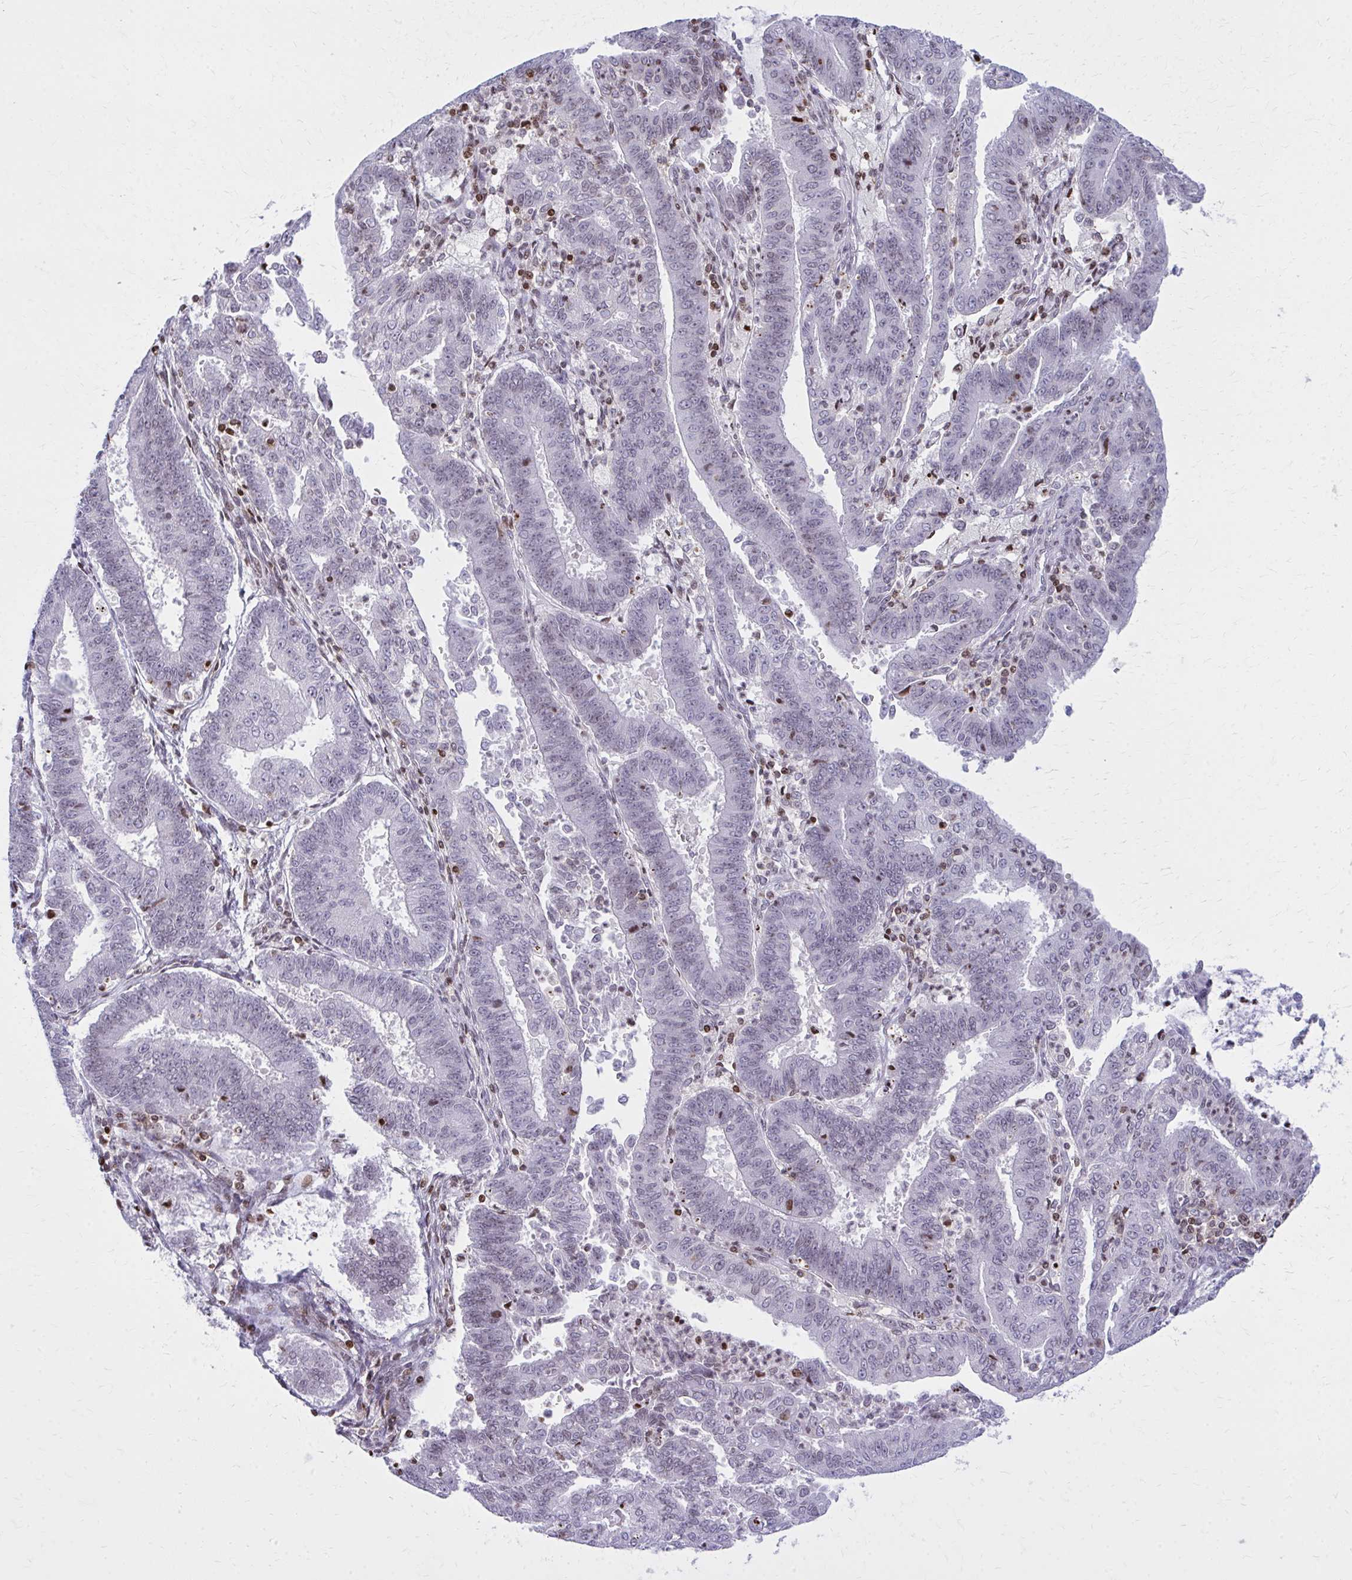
{"staining": {"intensity": "moderate", "quantity": "<25%", "location": "nuclear"}, "tissue": "endometrial cancer", "cell_type": "Tumor cells", "image_type": "cancer", "snomed": [{"axis": "morphology", "description": "Adenocarcinoma, NOS"}, {"axis": "topography", "description": "Endometrium"}], "caption": "Endometrial adenocarcinoma tissue shows moderate nuclear positivity in approximately <25% of tumor cells", "gene": "AP5M1", "patient": {"sex": "female", "age": 73}}